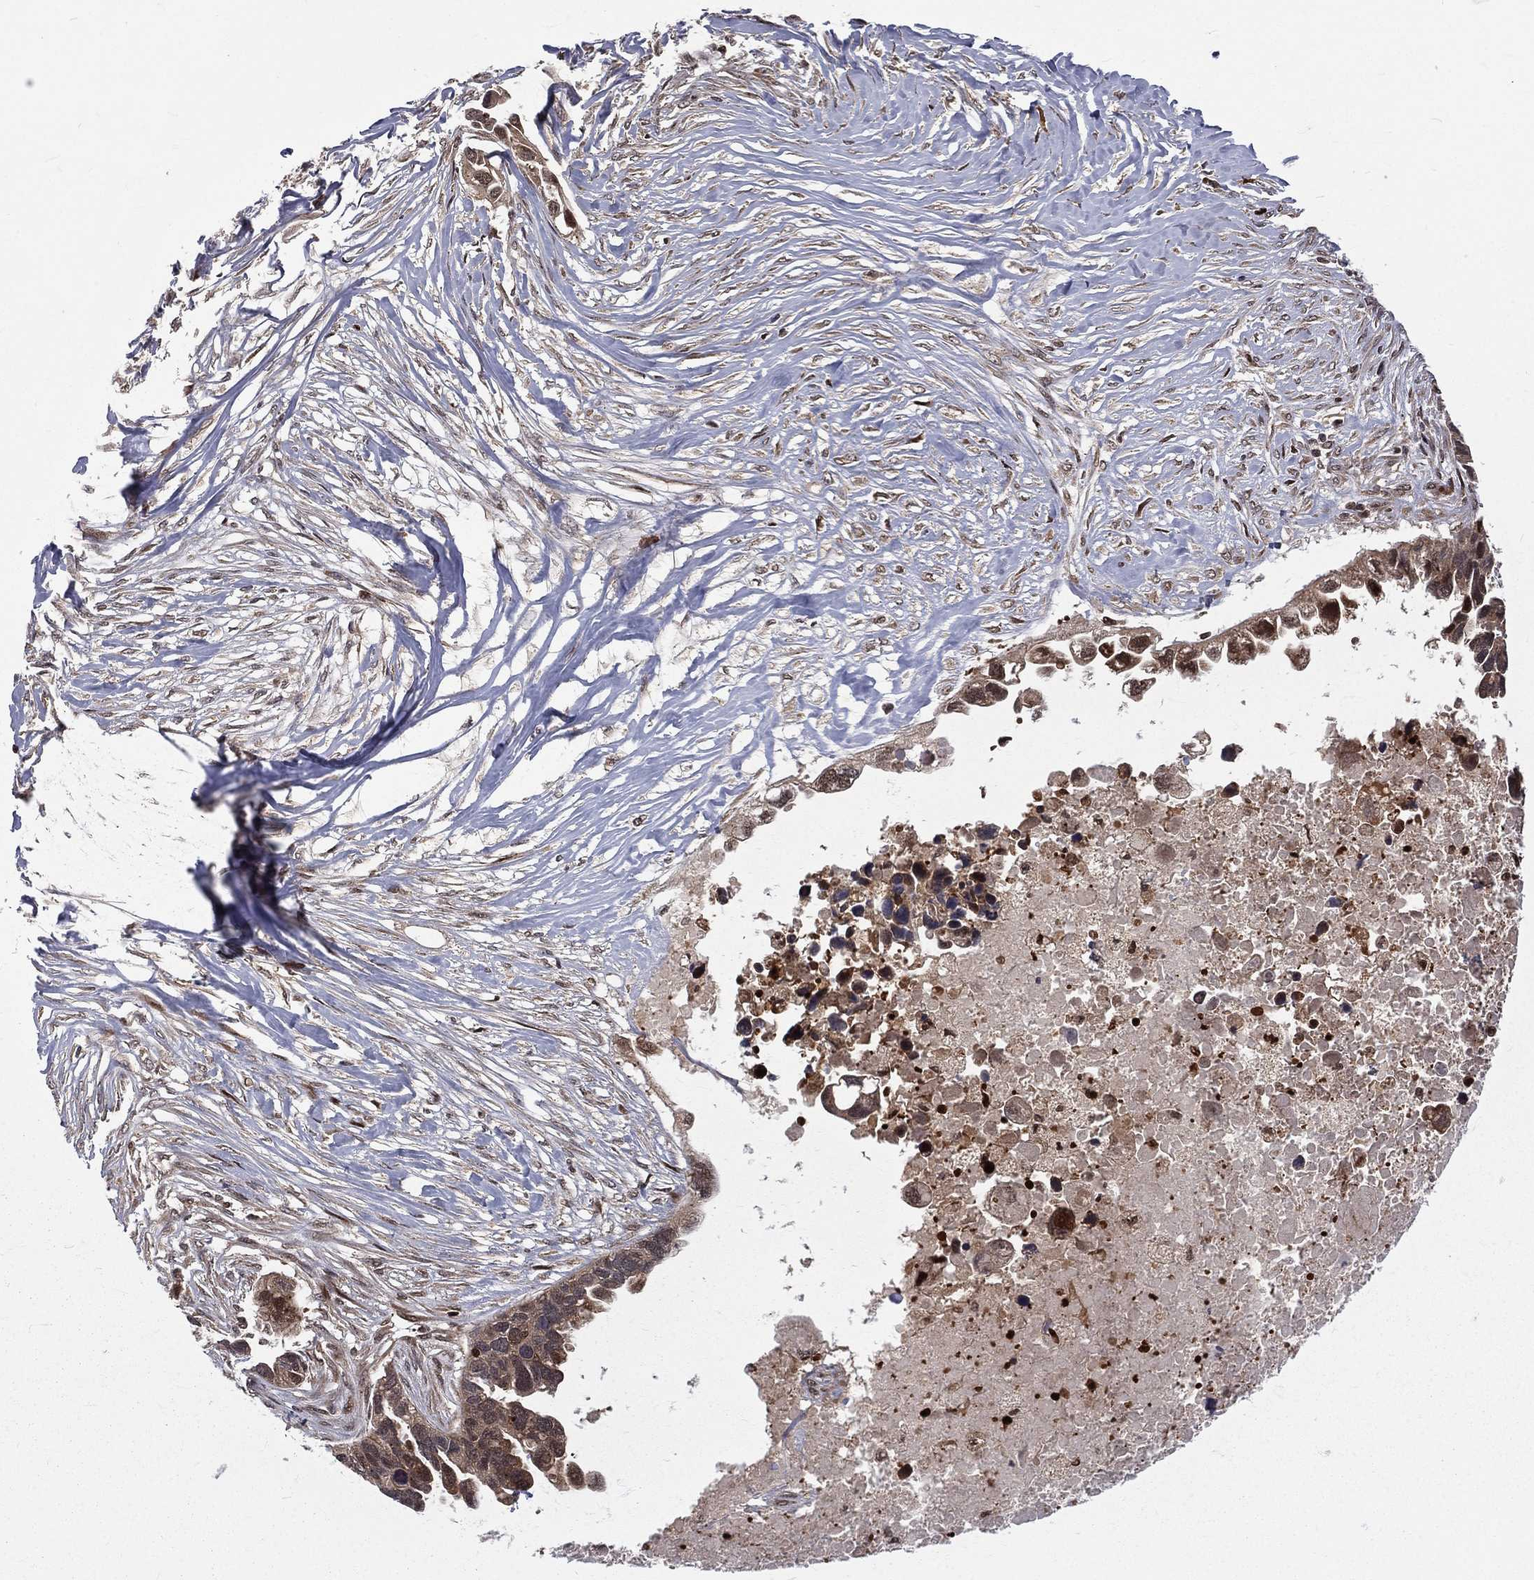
{"staining": {"intensity": "moderate", "quantity": ">75%", "location": "cytoplasmic/membranous"}, "tissue": "ovarian cancer", "cell_type": "Tumor cells", "image_type": "cancer", "snomed": [{"axis": "morphology", "description": "Cystadenocarcinoma, serous, NOS"}, {"axis": "topography", "description": "Ovary"}], "caption": "An immunohistochemistry (IHC) histopathology image of tumor tissue is shown. Protein staining in brown highlights moderate cytoplasmic/membranous positivity in ovarian serous cystadenocarcinoma within tumor cells. The protein of interest is stained brown, and the nuclei are stained in blue (DAB (3,3'-diaminobenzidine) IHC with brightfield microscopy, high magnification).", "gene": "MDM2", "patient": {"sex": "female", "age": 54}}